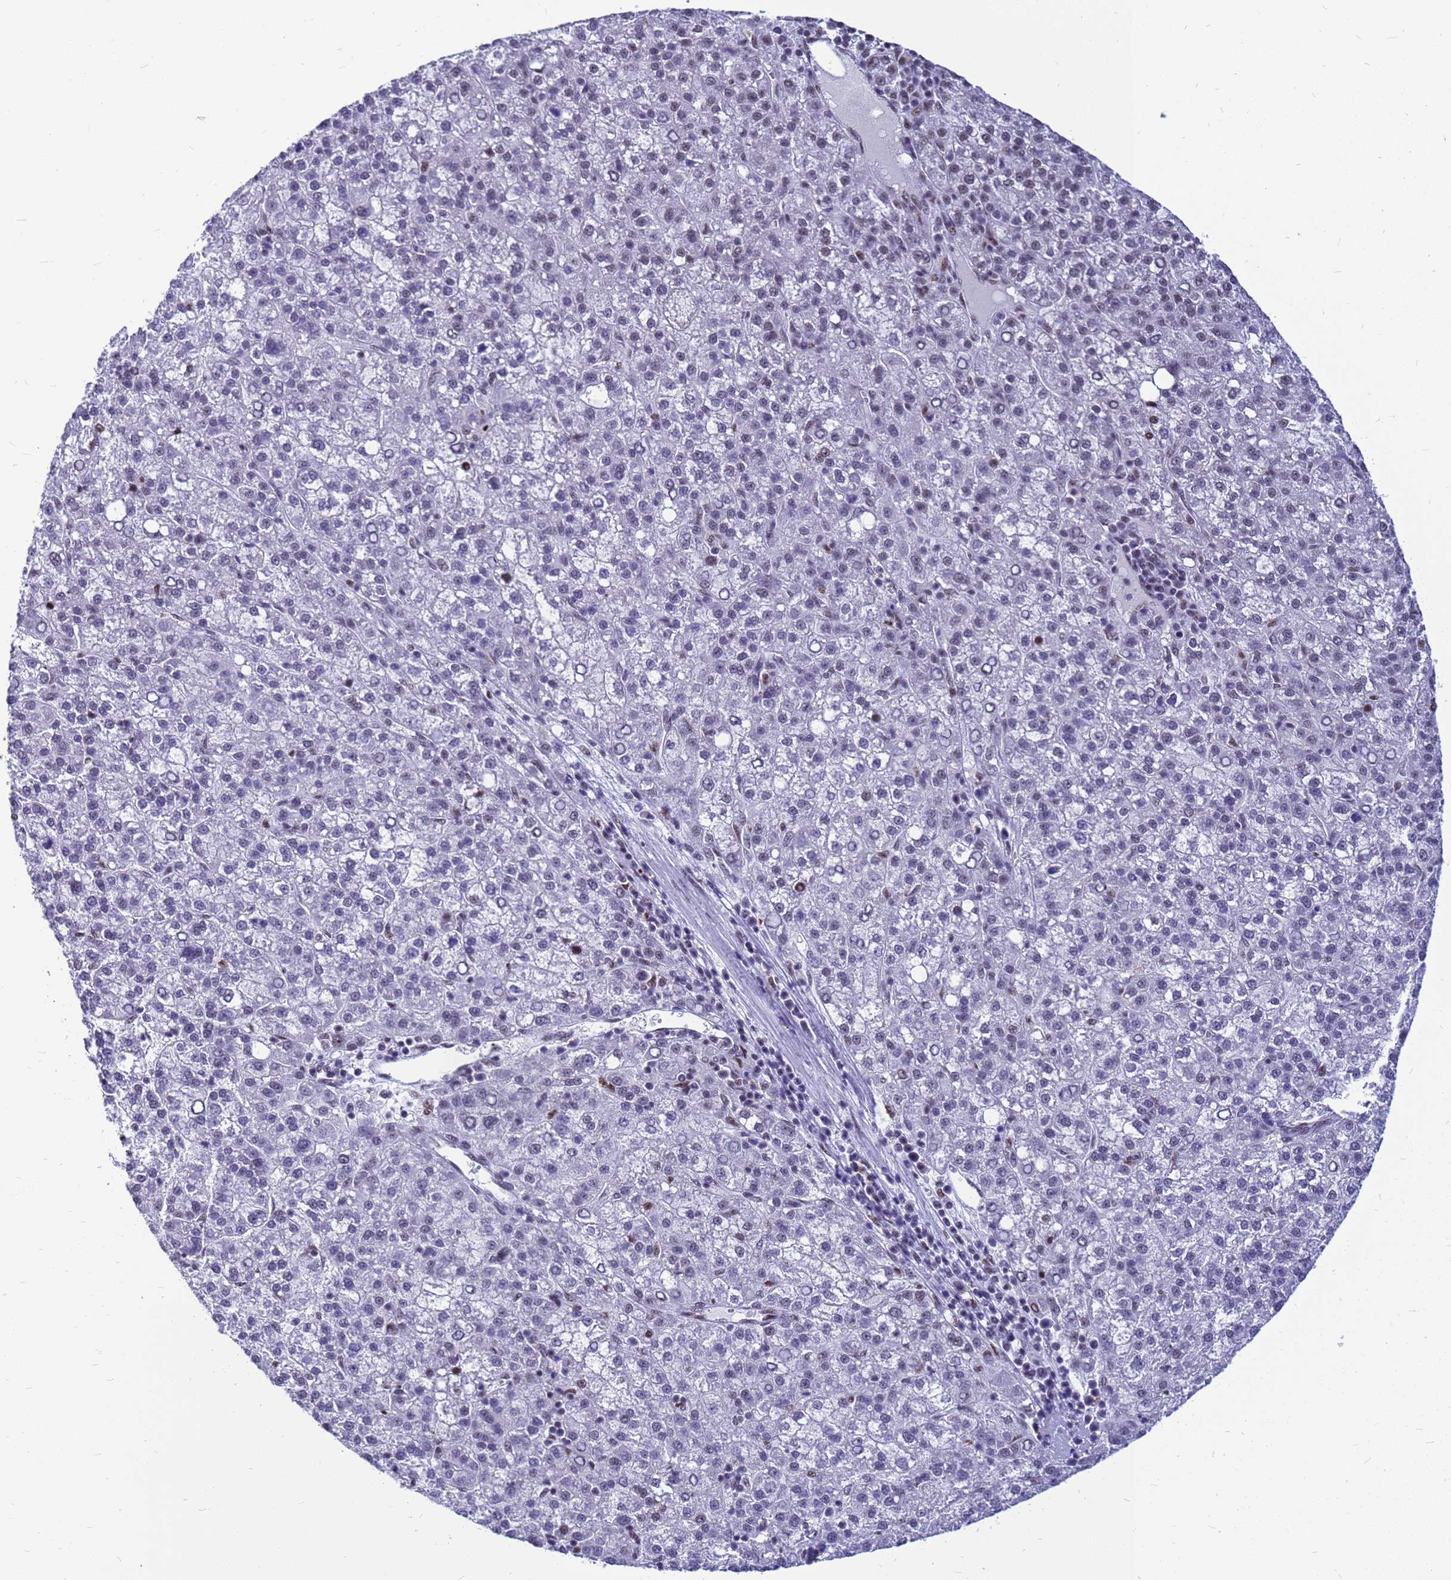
{"staining": {"intensity": "negative", "quantity": "none", "location": "none"}, "tissue": "liver cancer", "cell_type": "Tumor cells", "image_type": "cancer", "snomed": [{"axis": "morphology", "description": "Carcinoma, Hepatocellular, NOS"}, {"axis": "topography", "description": "Liver"}], "caption": "There is no significant expression in tumor cells of hepatocellular carcinoma (liver).", "gene": "SART3", "patient": {"sex": "female", "age": 58}}